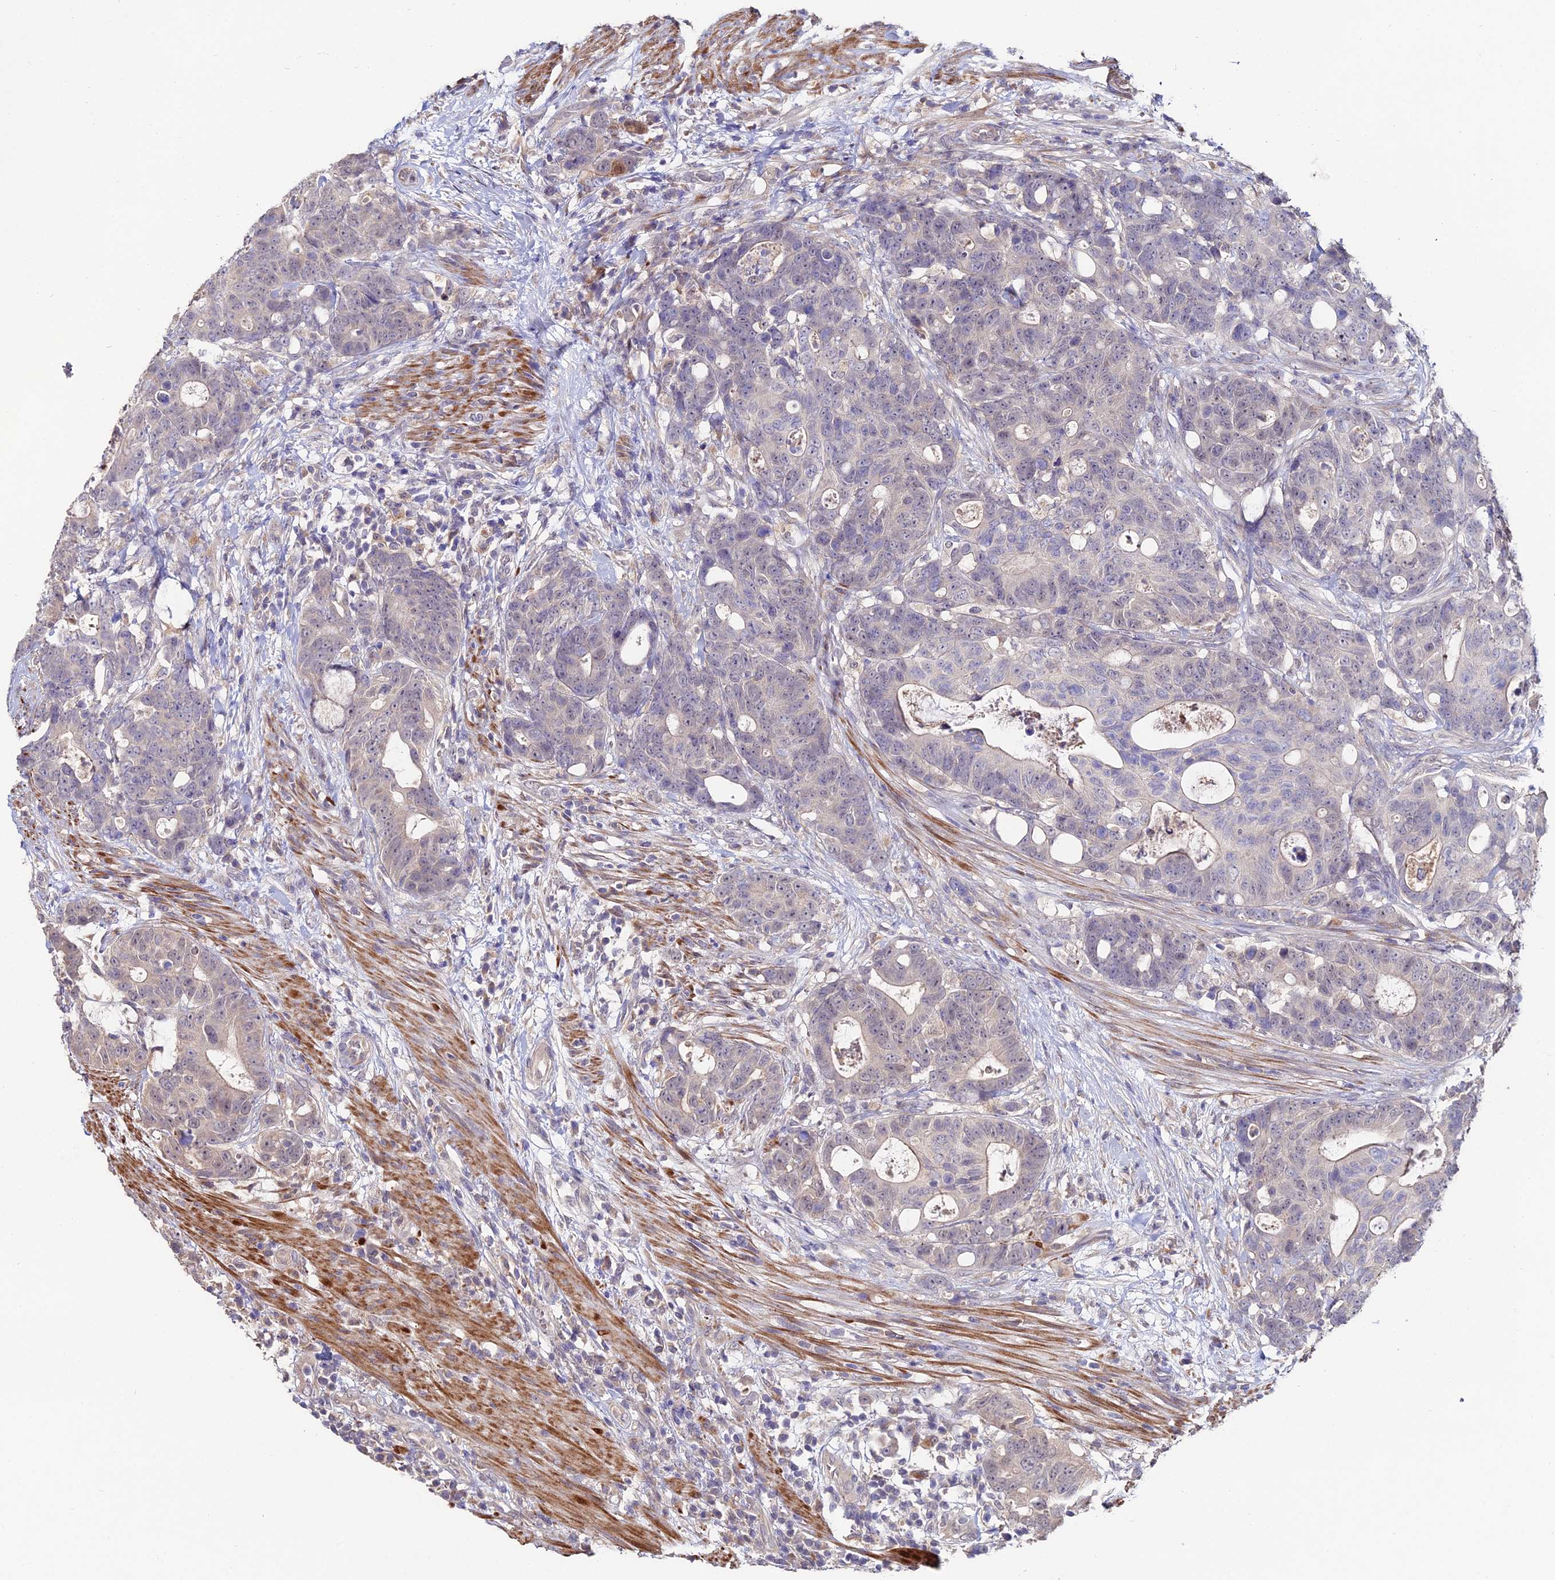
{"staining": {"intensity": "negative", "quantity": "none", "location": "none"}, "tissue": "colorectal cancer", "cell_type": "Tumor cells", "image_type": "cancer", "snomed": [{"axis": "morphology", "description": "Adenocarcinoma, NOS"}, {"axis": "topography", "description": "Colon"}], "caption": "This is an immunohistochemistry (IHC) histopathology image of human colorectal cancer. There is no expression in tumor cells.", "gene": "ACTR5", "patient": {"sex": "female", "age": 82}}